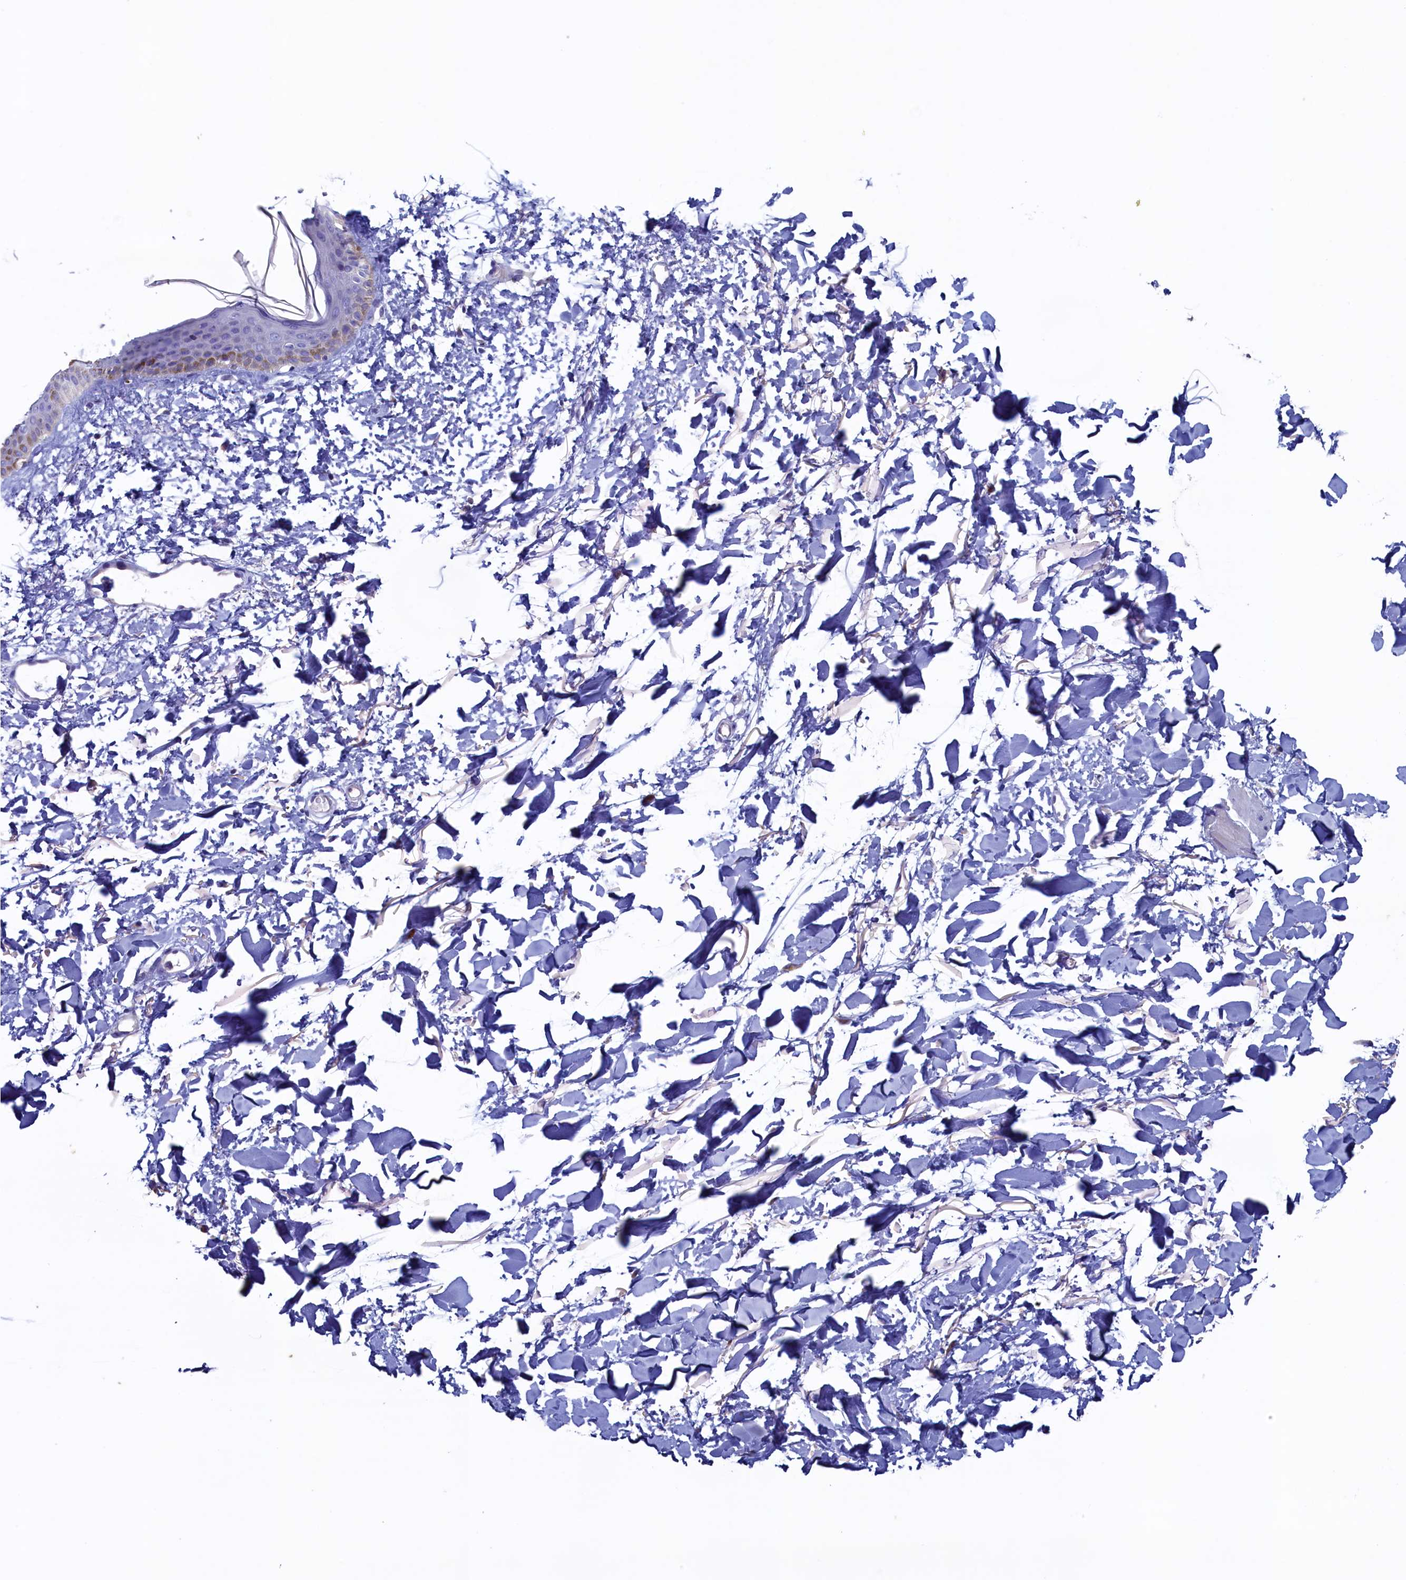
{"staining": {"intensity": "negative", "quantity": "none", "location": "none"}, "tissue": "skin", "cell_type": "Fibroblasts", "image_type": "normal", "snomed": [{"axis": "morphology", "description": "Normal tissue, NOS"}, {"axis": "topography", "description": "Skin"}], "caption": "Benign skin was stained to show a protein in brown. There is no significant expression in fibroblasts.", "gene": "CBLIF", "patient": {"sex": "female", "age": 58}}